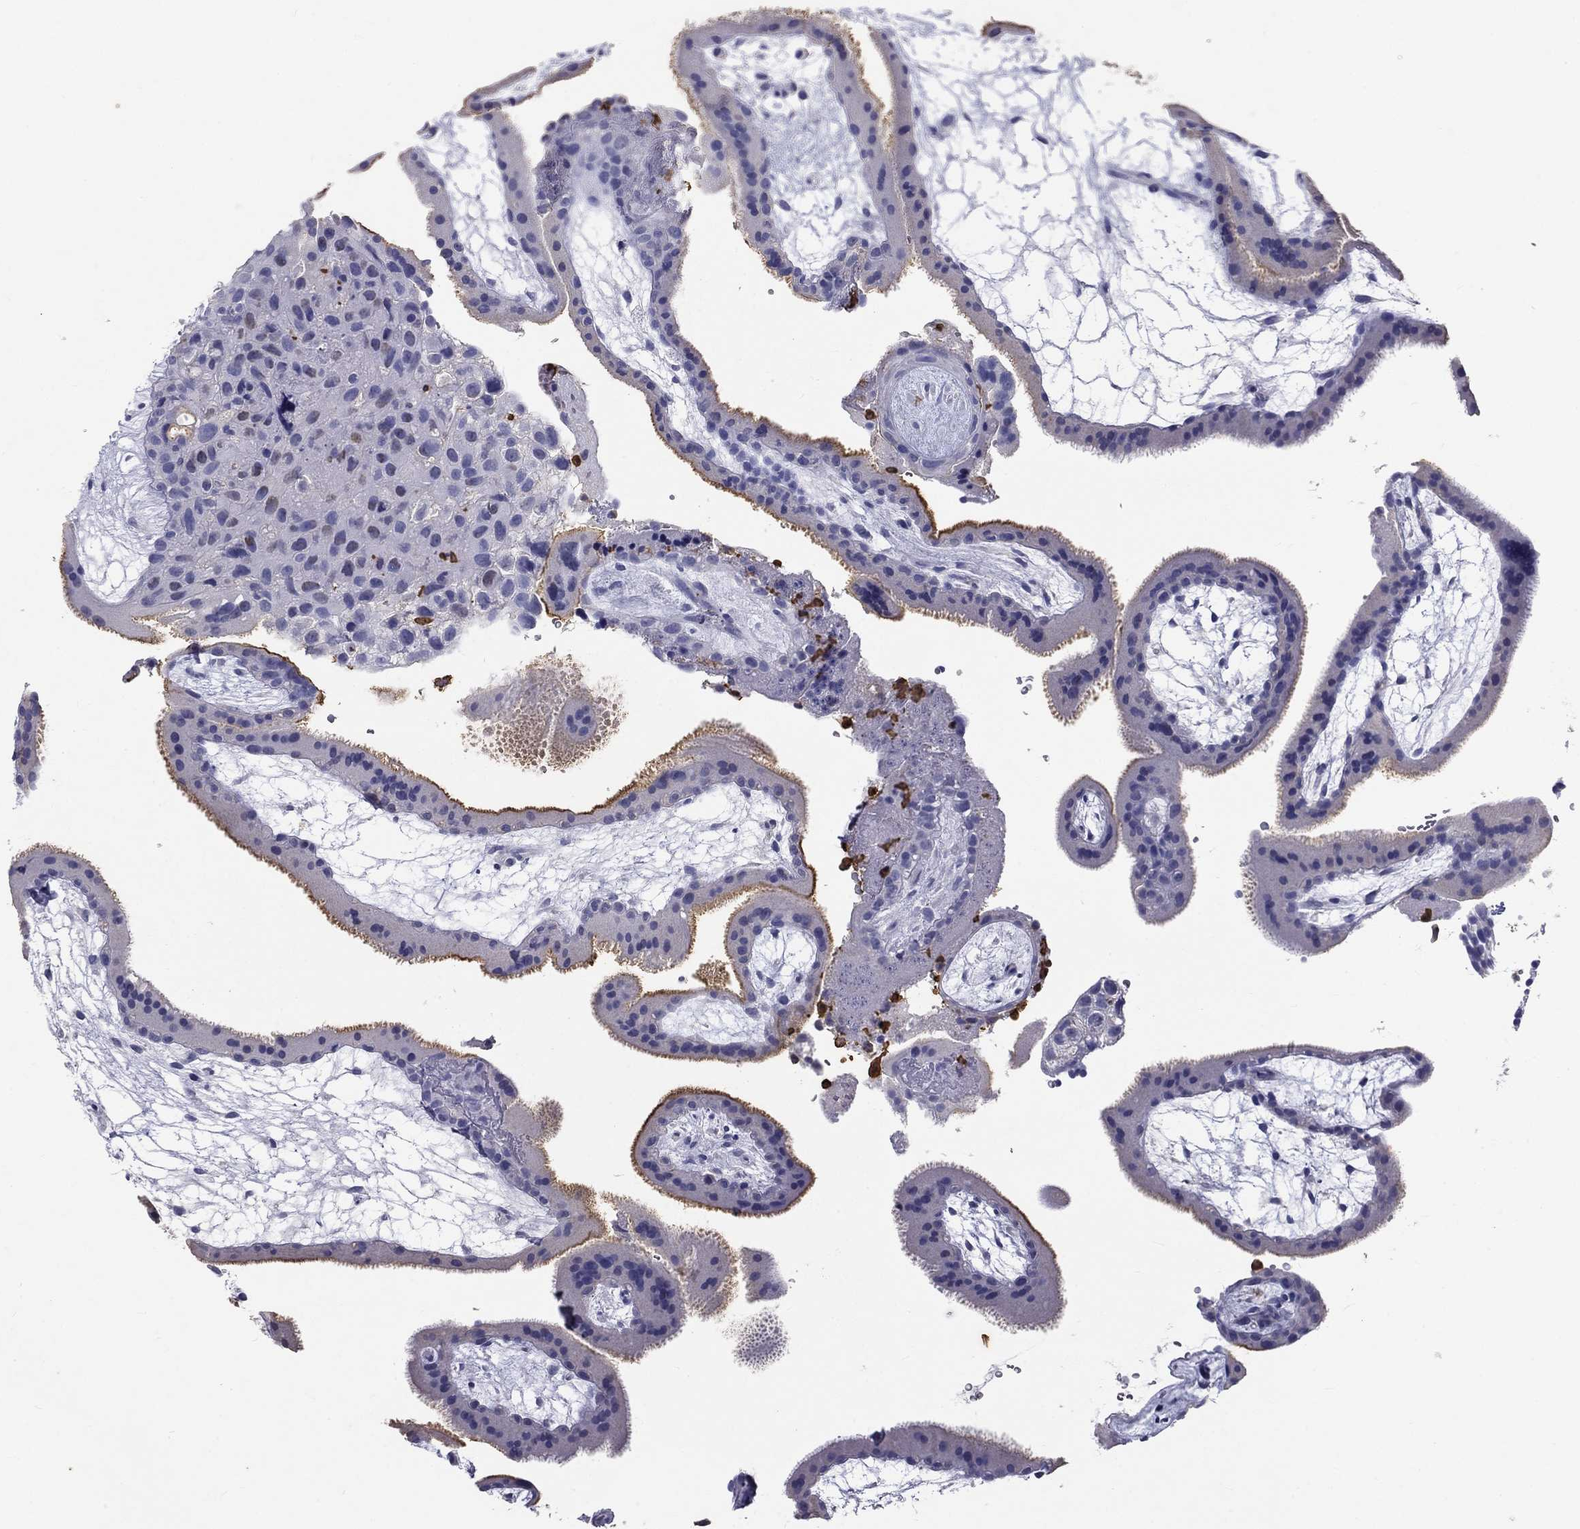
{"staining": {"intensity": "negative", "quantity": "none", "location": "none"}, "tissue": "placenta", "cell_type": "Decidual cells", "image_type": "normal", "snomed": [{"axis": "morphology", "description": "Normal tissue, NOS"}, {"axis": "topography", "description": "Placenta"}], "caption": "Photomicrograph shows no protein staining in decidual cells of unremarkable placenta.", "gene": "IGSF8", "patient": {"sex": "female", "age": 19}}